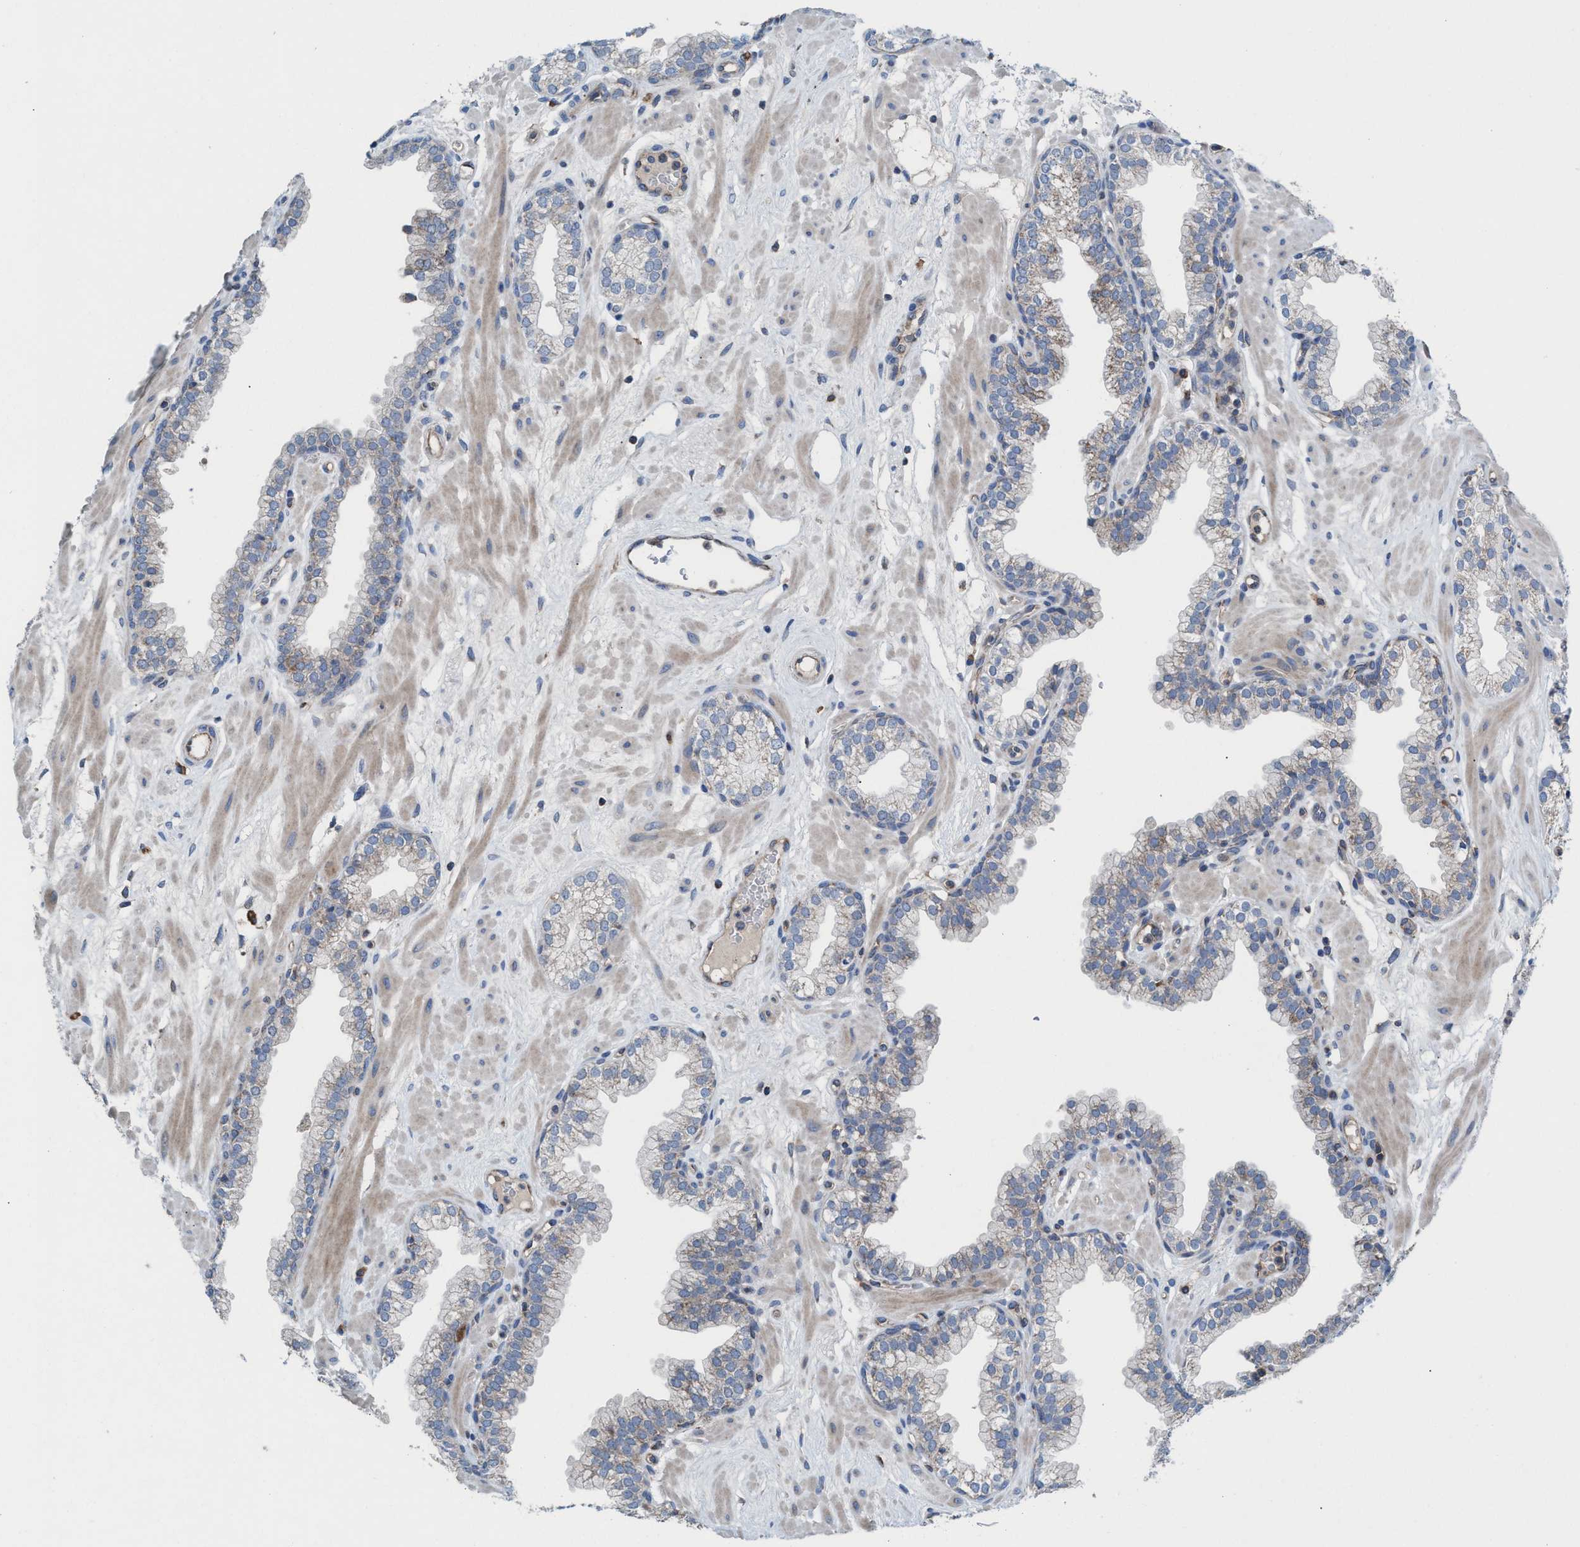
{"staining": {"intensity": "moderate", "quantity": "<25%", "location": "cytoplasmic/membranous"}, "tissue": "prostate", "cell_type": "Glandular cells", "image_type": "normal", "snomed": [{"axis": "morphology", "description": "Normal tissue, NOS"}, {"axis": "morphology", "description": "Urothelial carcinoma, Low grade"}, {"axis": "topography", "description": "Urinary bladder"}, {"axis": "topography", "description": "Prostate"}], "caption": "The histopathology image demonstrates staining of normal prostate, revealing moderate cytoplasmic/membranous protein expression (brown color) within glandular cells.", "gene": "MRM1", "patient": {"sex": "male", "age": 60}}